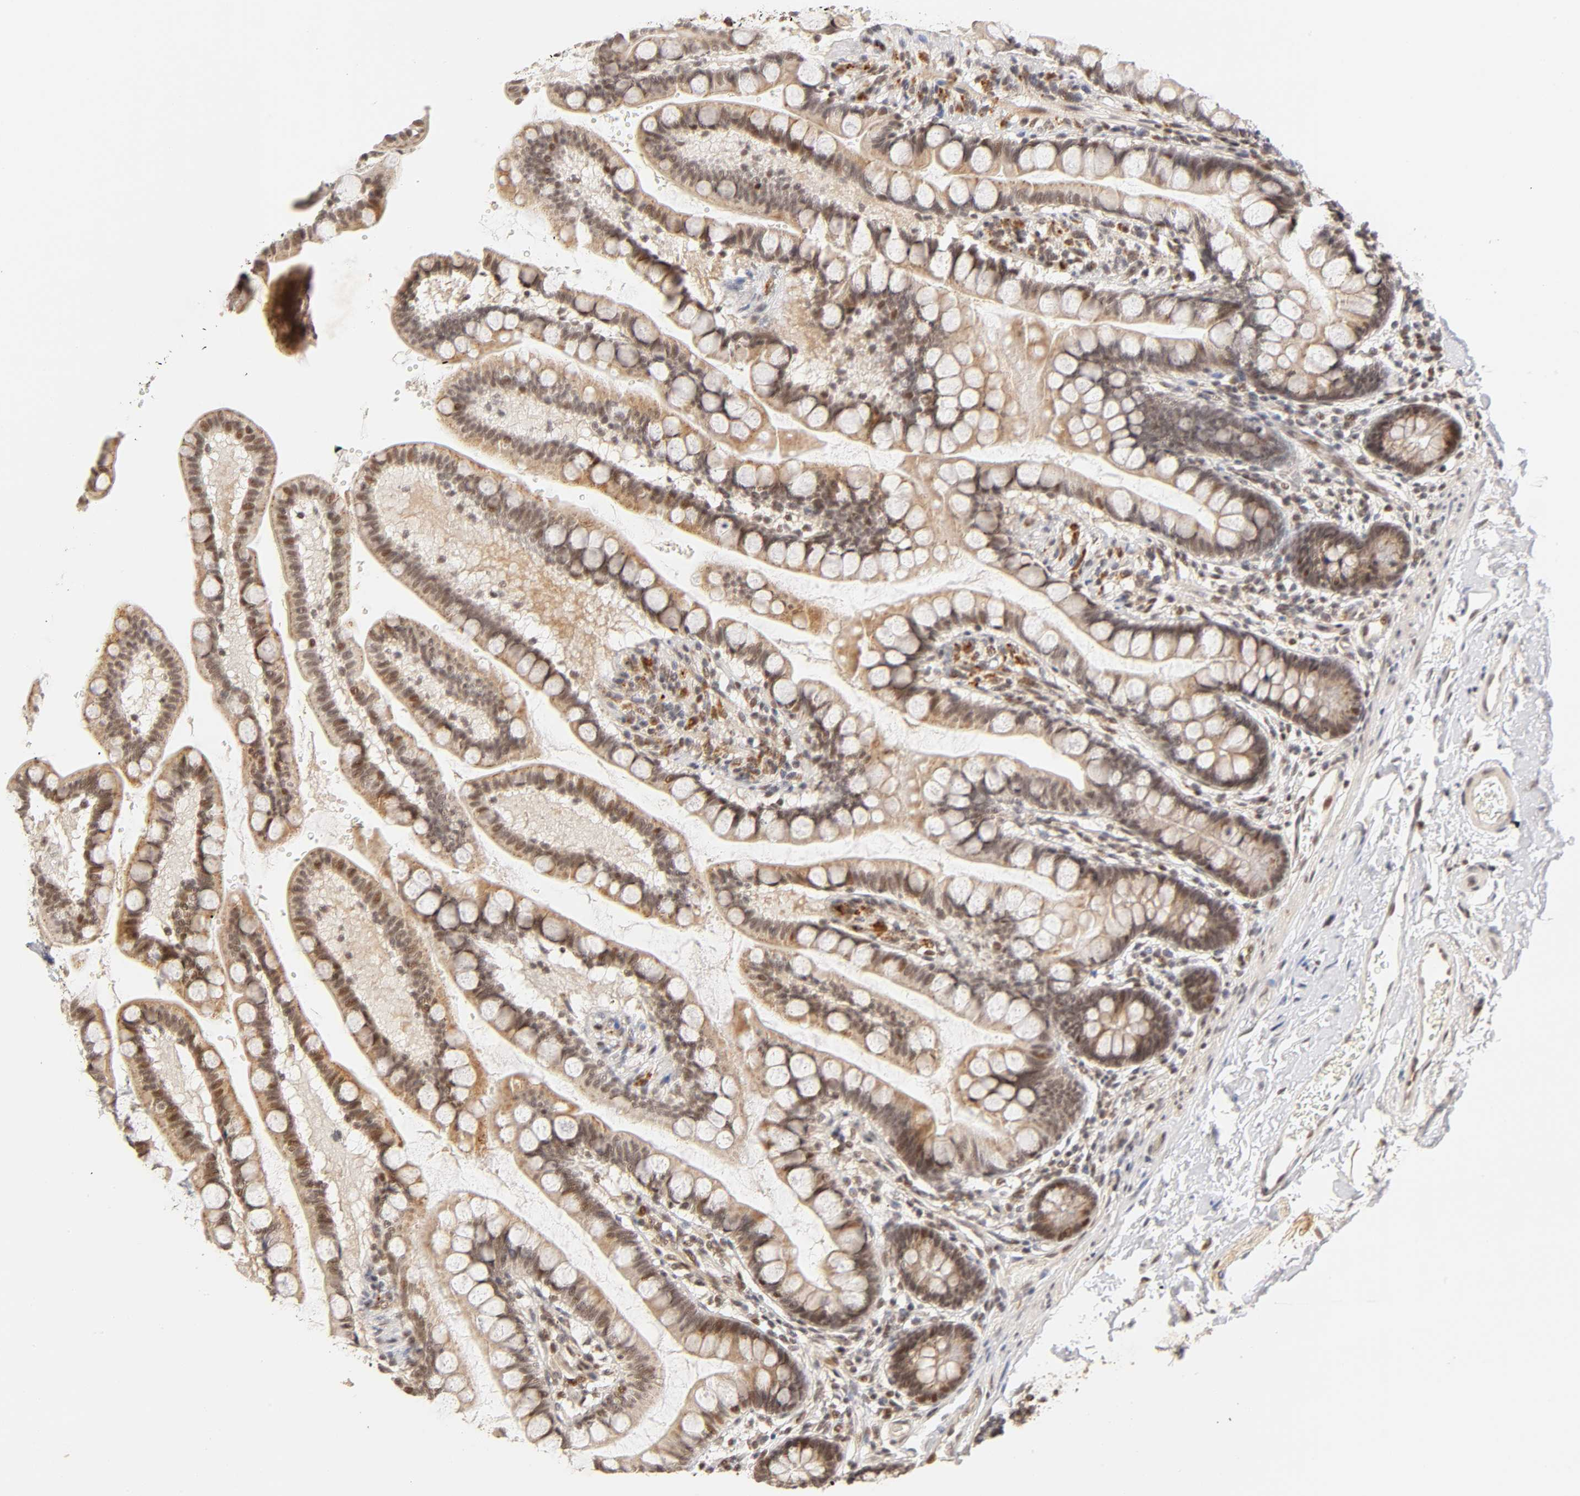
{"staining": {"intensity": "weak", "quantity": "25%-75%", "location": "cytoplasmic/membranous,nuclear"}, "tissue": "small intestine", "cell_type": "Glandular cells", "image_type": "normal", "snomed": [{"axis": "morphology", "description": "Normal tissue, NOS"}, {"axis": "topography", "description": "Small intestine"}], "caption": "Benign small intestine was stained to show a protein in brown. There is low levels of weak cytoplasmic/membranous,nuclear expression in about 25%-75% of glandular cells.", "gene": "TAF10", "patient": {"sex": "female", "age": 58}}